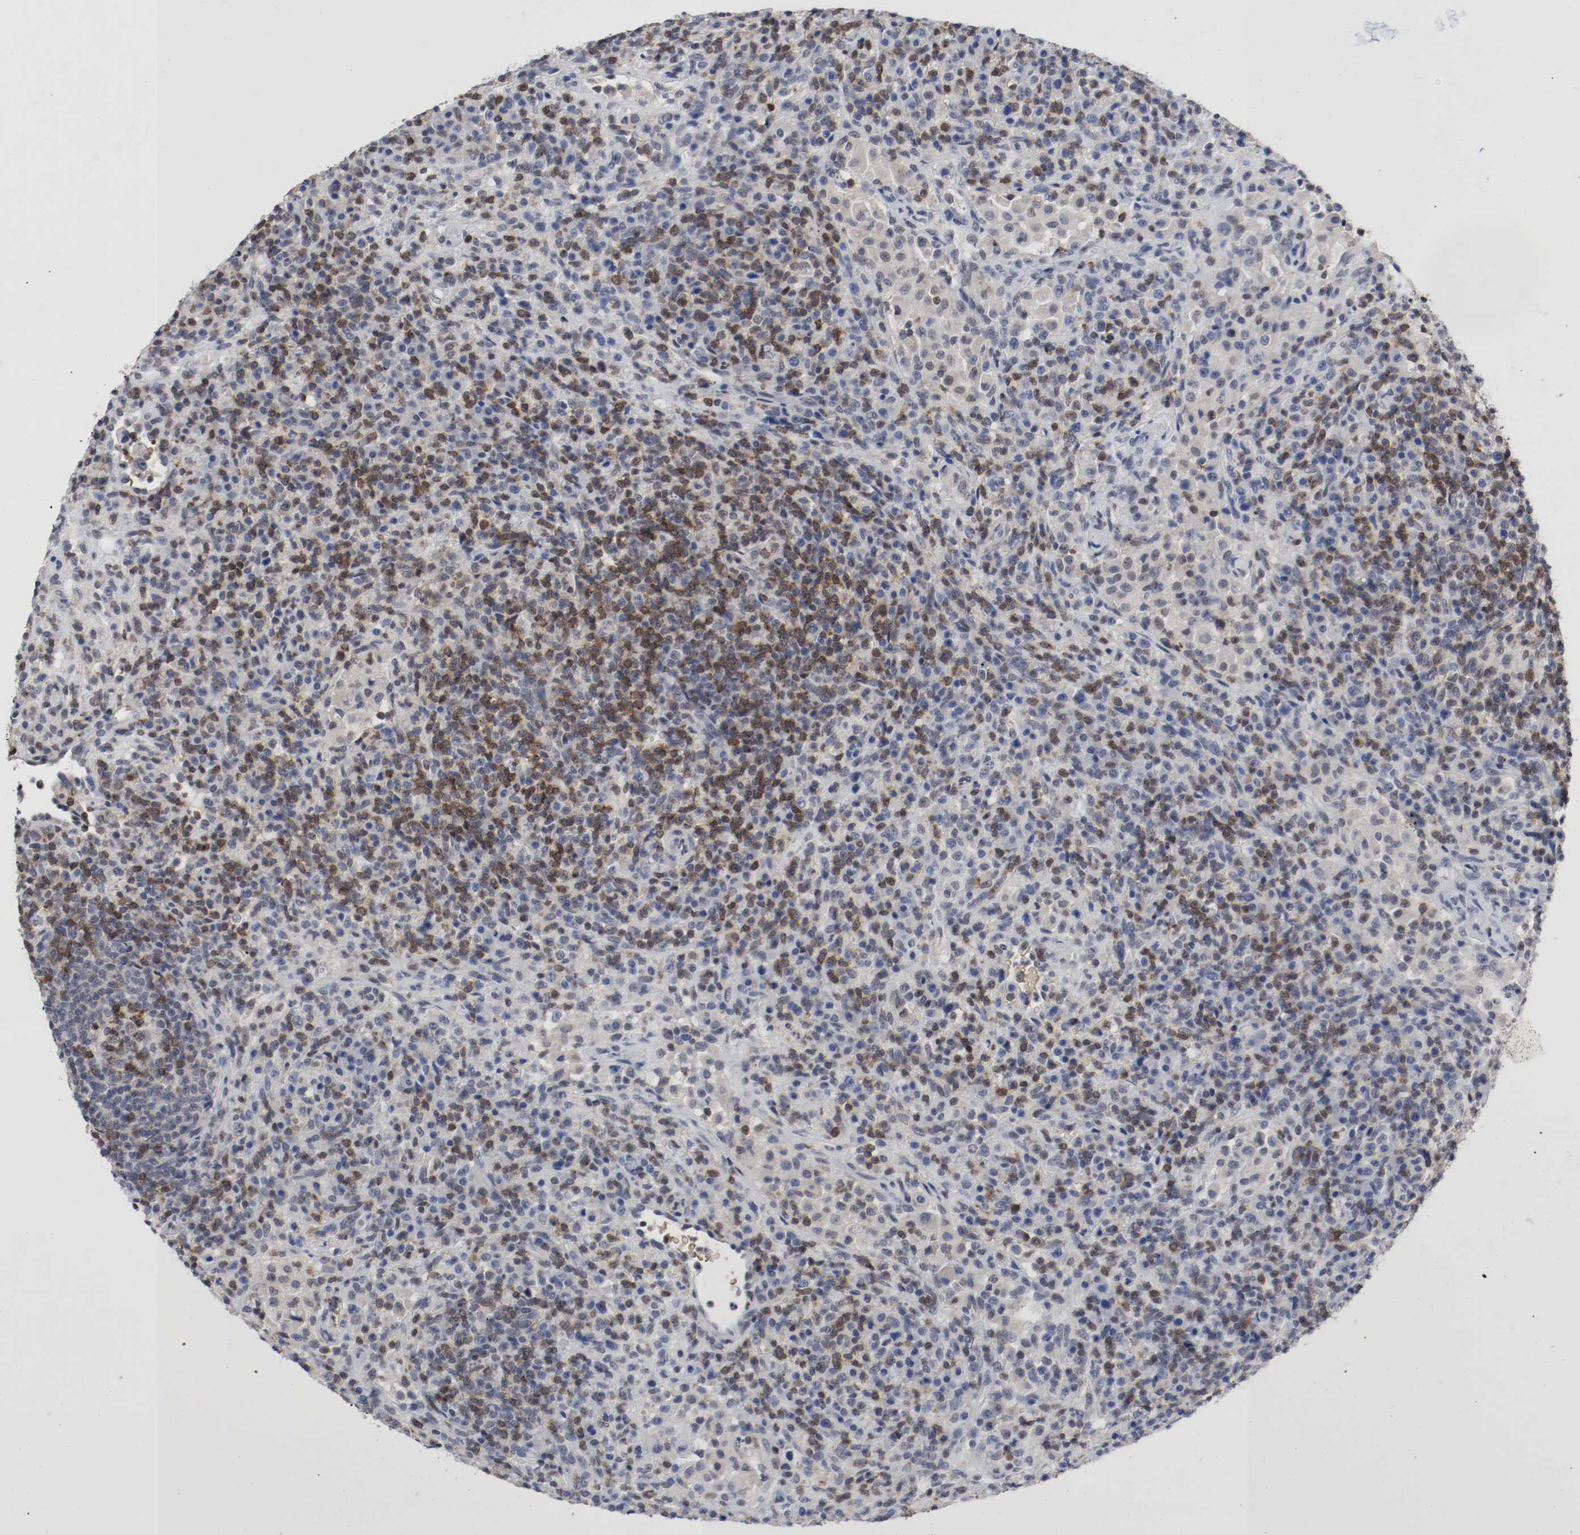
{"staining": {"intensity": "weak", "quantity": "25%-75%", "location": "nuclear"}, "tissue": "lymphoma", "cell_type": "Tumor cells", "image_type": "cancer", "snomed": [{"axis": "morphology", "description": "Hodgkin's disease, NOS"}, {"axis": "topography", "description": "Lymph node"}], "caption": "Human lymphoma stained for a protein (brown) demonstrates weak nuclear positive staining in about 25%-75% of tumor cells.", "gene": "JUND", "patient": {"sex": "male", "age": 65}}